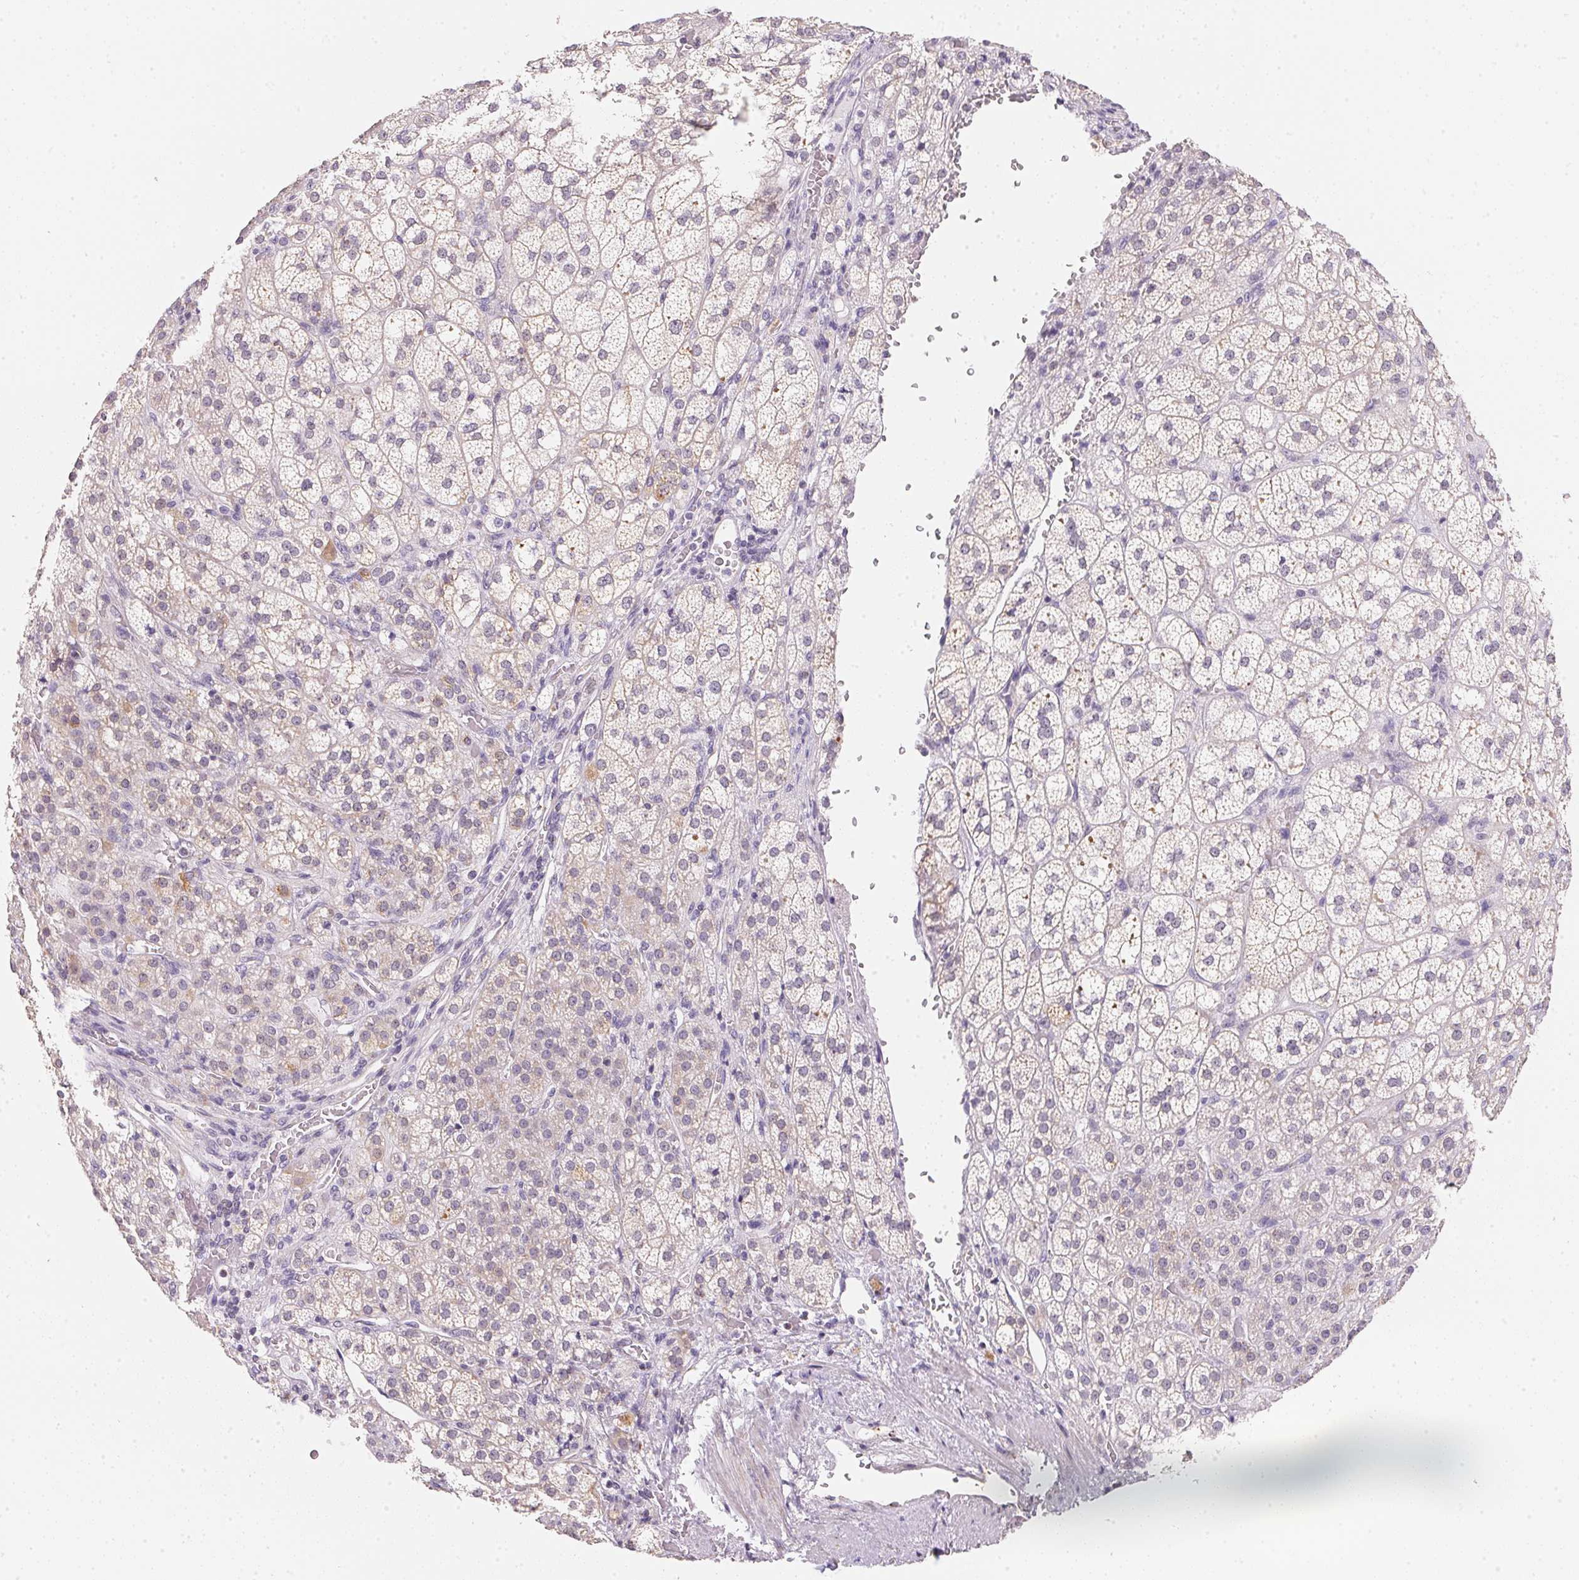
{"staining": {"intensity": "weak", "quantity": "25%-75%", "location": "cytoplasmic/membranous"}, "tissue": "adrenal gland", "cell_type": "Glandular cells", "image_type": "normal", "snomed": [{"axis": "morphology", "description": "Normal tissue, NOS"}, {"axis": "topography", "description": "Adrenal gland"}], "caption": "A micrograph showing weak cytoplasmic/membranous staining in approximately 25%-75% of glandular cells in normal adrenal gland, as visualized by brown immunohistochemical staining.", "gene": "GIPC2", "patient": {"sex": "female", "age": 60}}